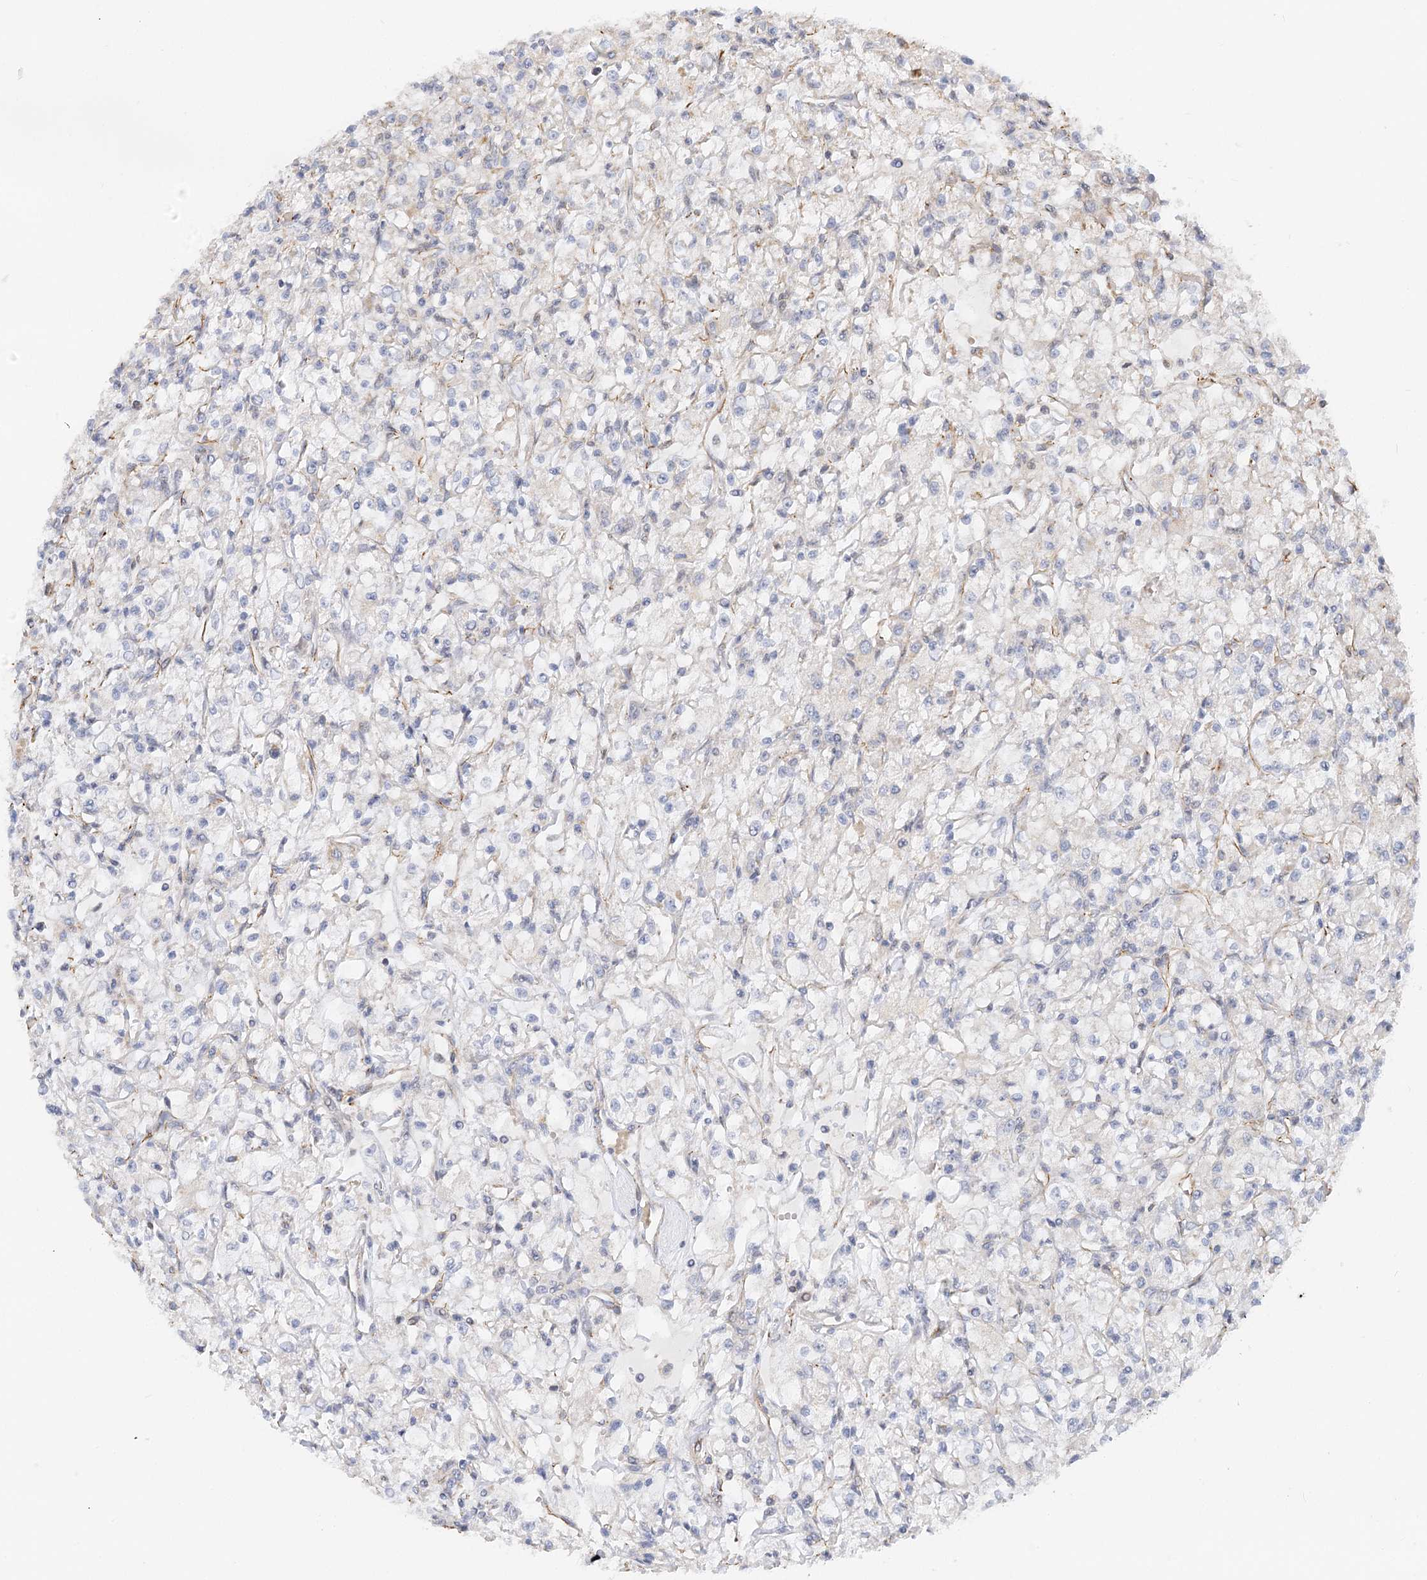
{"staining": {"intensity": "negative", "quantity": "none", "location": "none"}, "tissue": "renal cancer", "cell_type": "Tumor cells", "image_type": "cancer", "snomed": [{"axis": "morphology", "description": "Adenocarcinoma, NOS"}, {"axis": "topography", "description": "Kidney"}], "caption": "Tumor cells show no significant staining in renal adenocarcinoma.", "gene": "NELL2", "patient": {"sex": "female", "age": 59}}